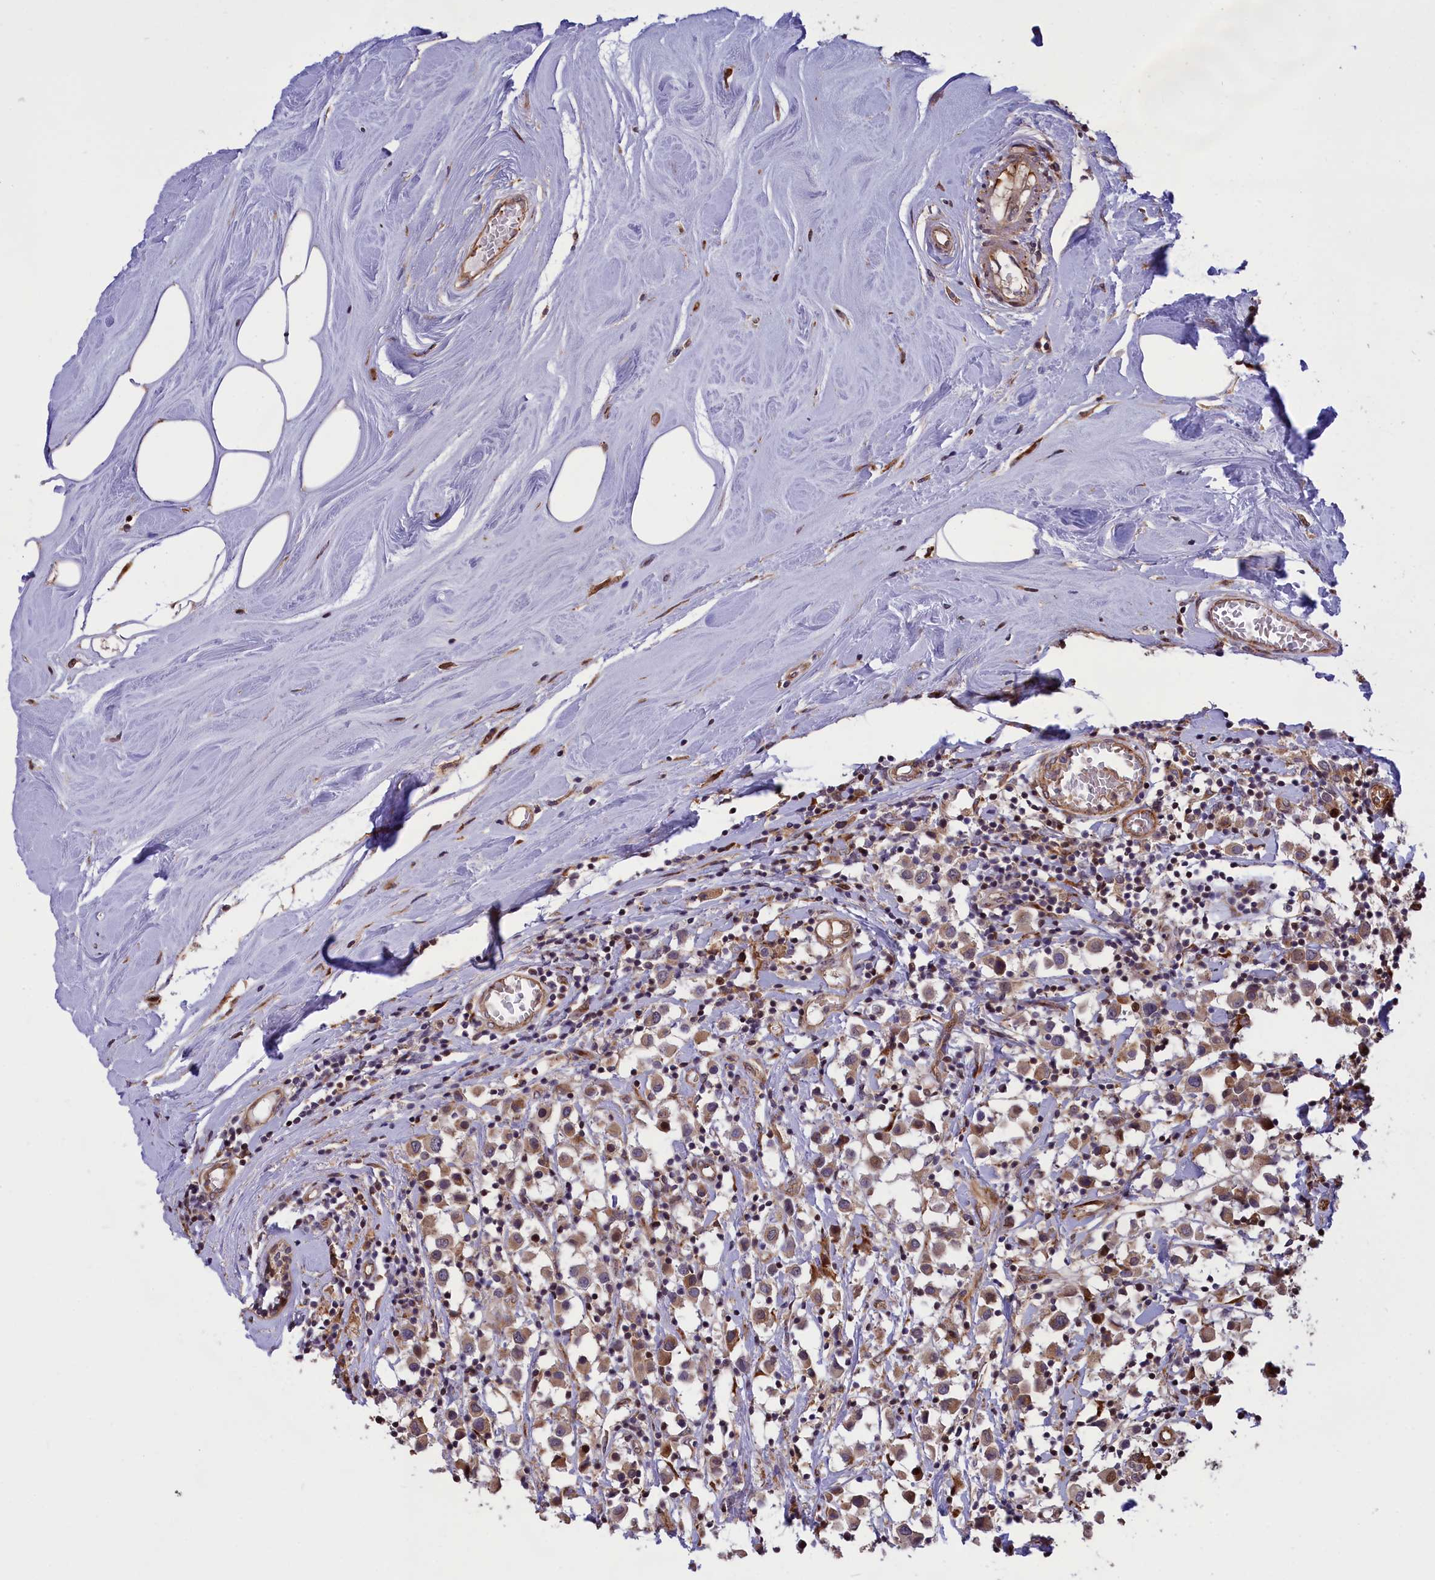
{"staining": {"intensity": "moderate", "quantity": ">75%", "location": "cytoplasmic/membranous"}, "tissue": "breast cancer", "cell_type": "Tumor cells", "image_type": "cancer", "snomed": [{"axis": "morphology", "description": "Duct carcinoma"}, {"axis": "topography", "description": "Breast"}], "caption": "Moderate cytoplasmic/membranous expression is identified in approximately >75% of tumor cells in breast intraductal carcinoma. (Stains: DAB (3,3'-diaminobenzidine) in brown, nuclei in blue, Microscopy: brightfield microscopy at high magnification).", "gene": "DDX60L", "patient": {"sex": "female", "age": 61}}